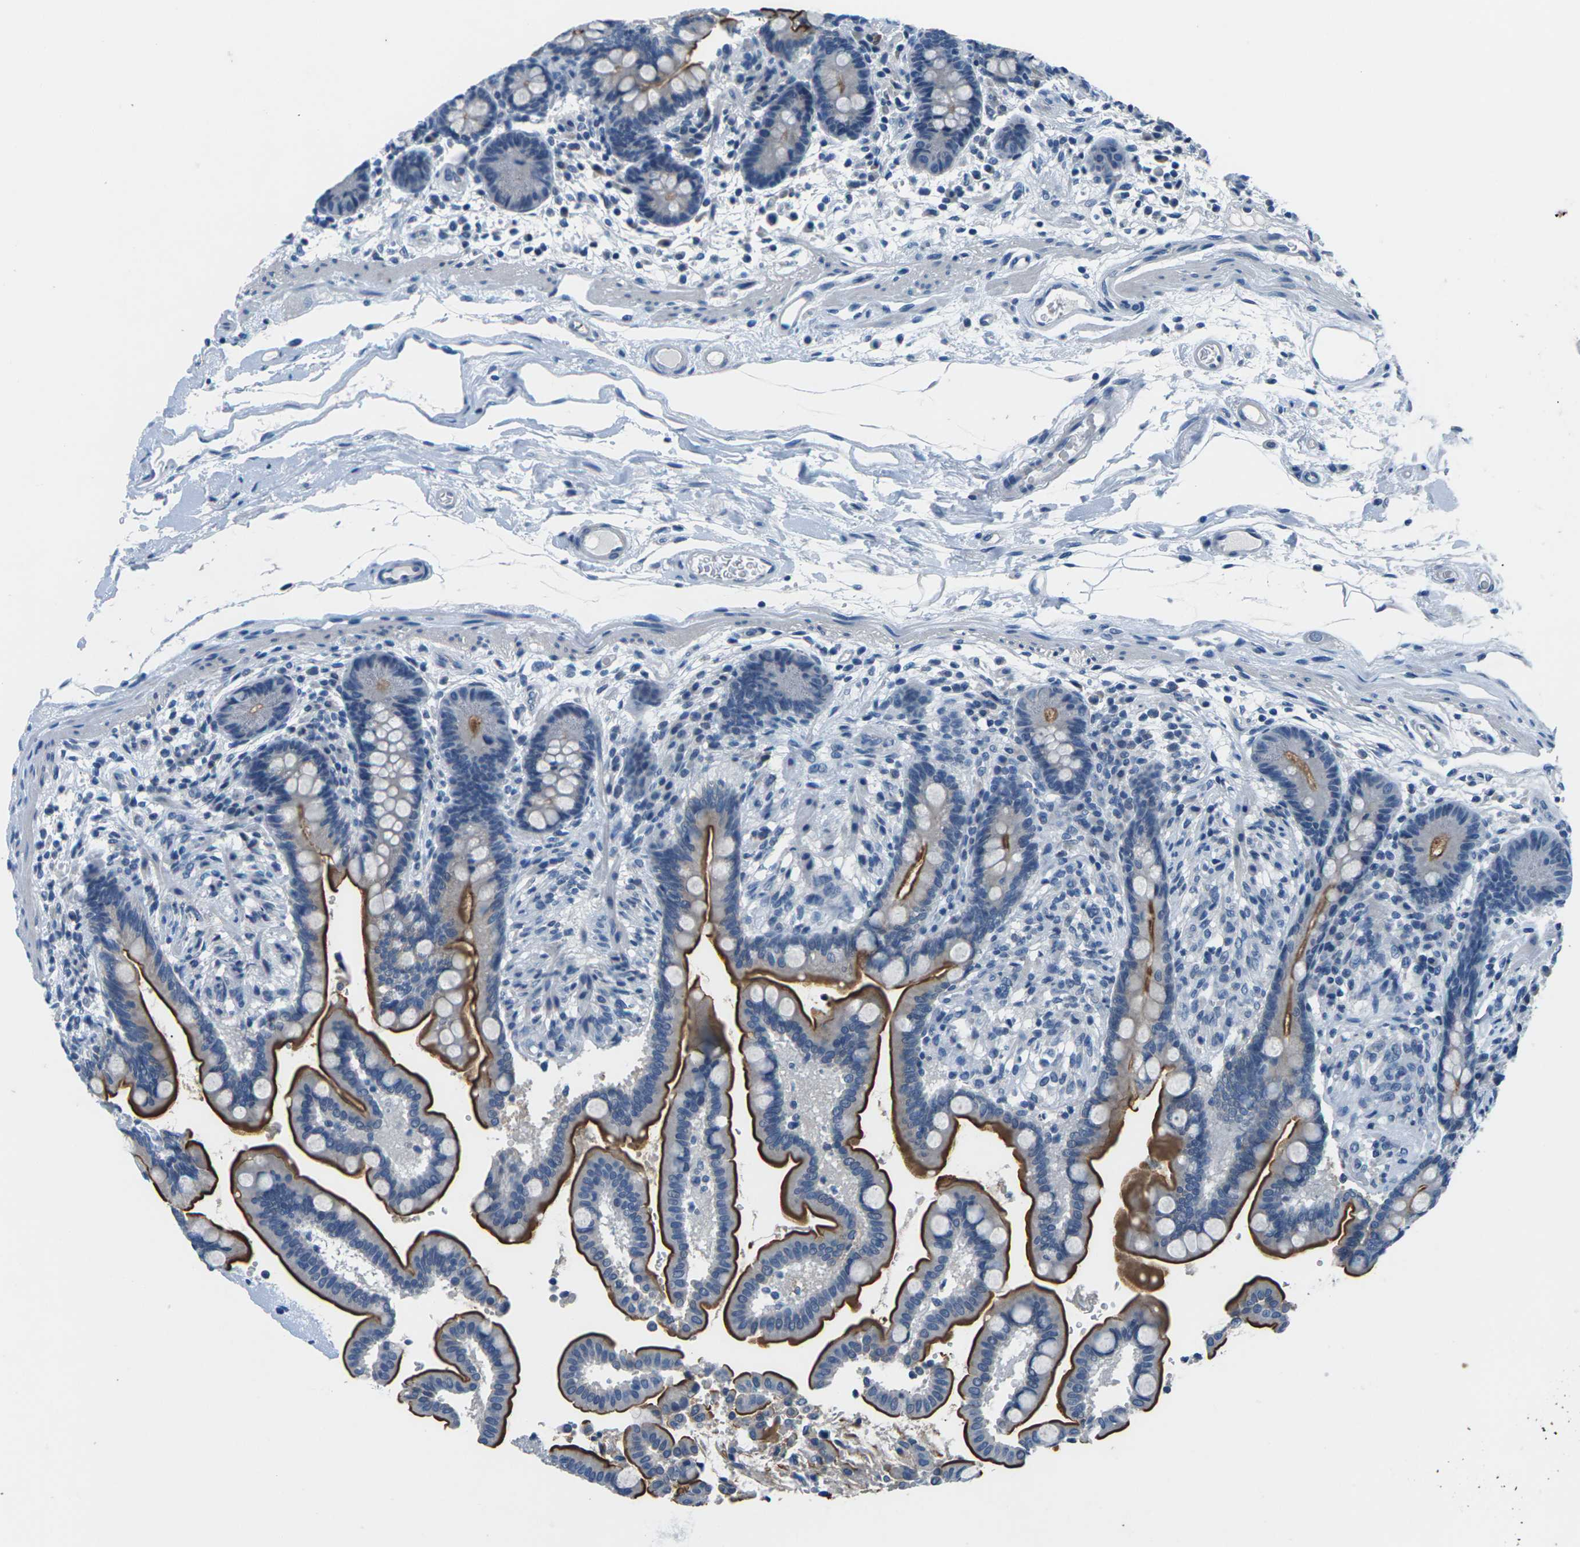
{"staining": {"intensity": "negative", "quantity": "none", "location": "none"}, "tissue": "colon", "cell_type": "Endothelial cells", "image_type": "normal", "snomed": [{"axis": "morphology", "description": "Normal tissue, NOS"}, {"axis": "topography", "description": "Colon"}], "caption": "This is an IHC photomicrograph of unremarkable colon. There is no positivity in endothelial cells.", "gene": "UMOD", "patient": {"sex": "male", "age": 73}}